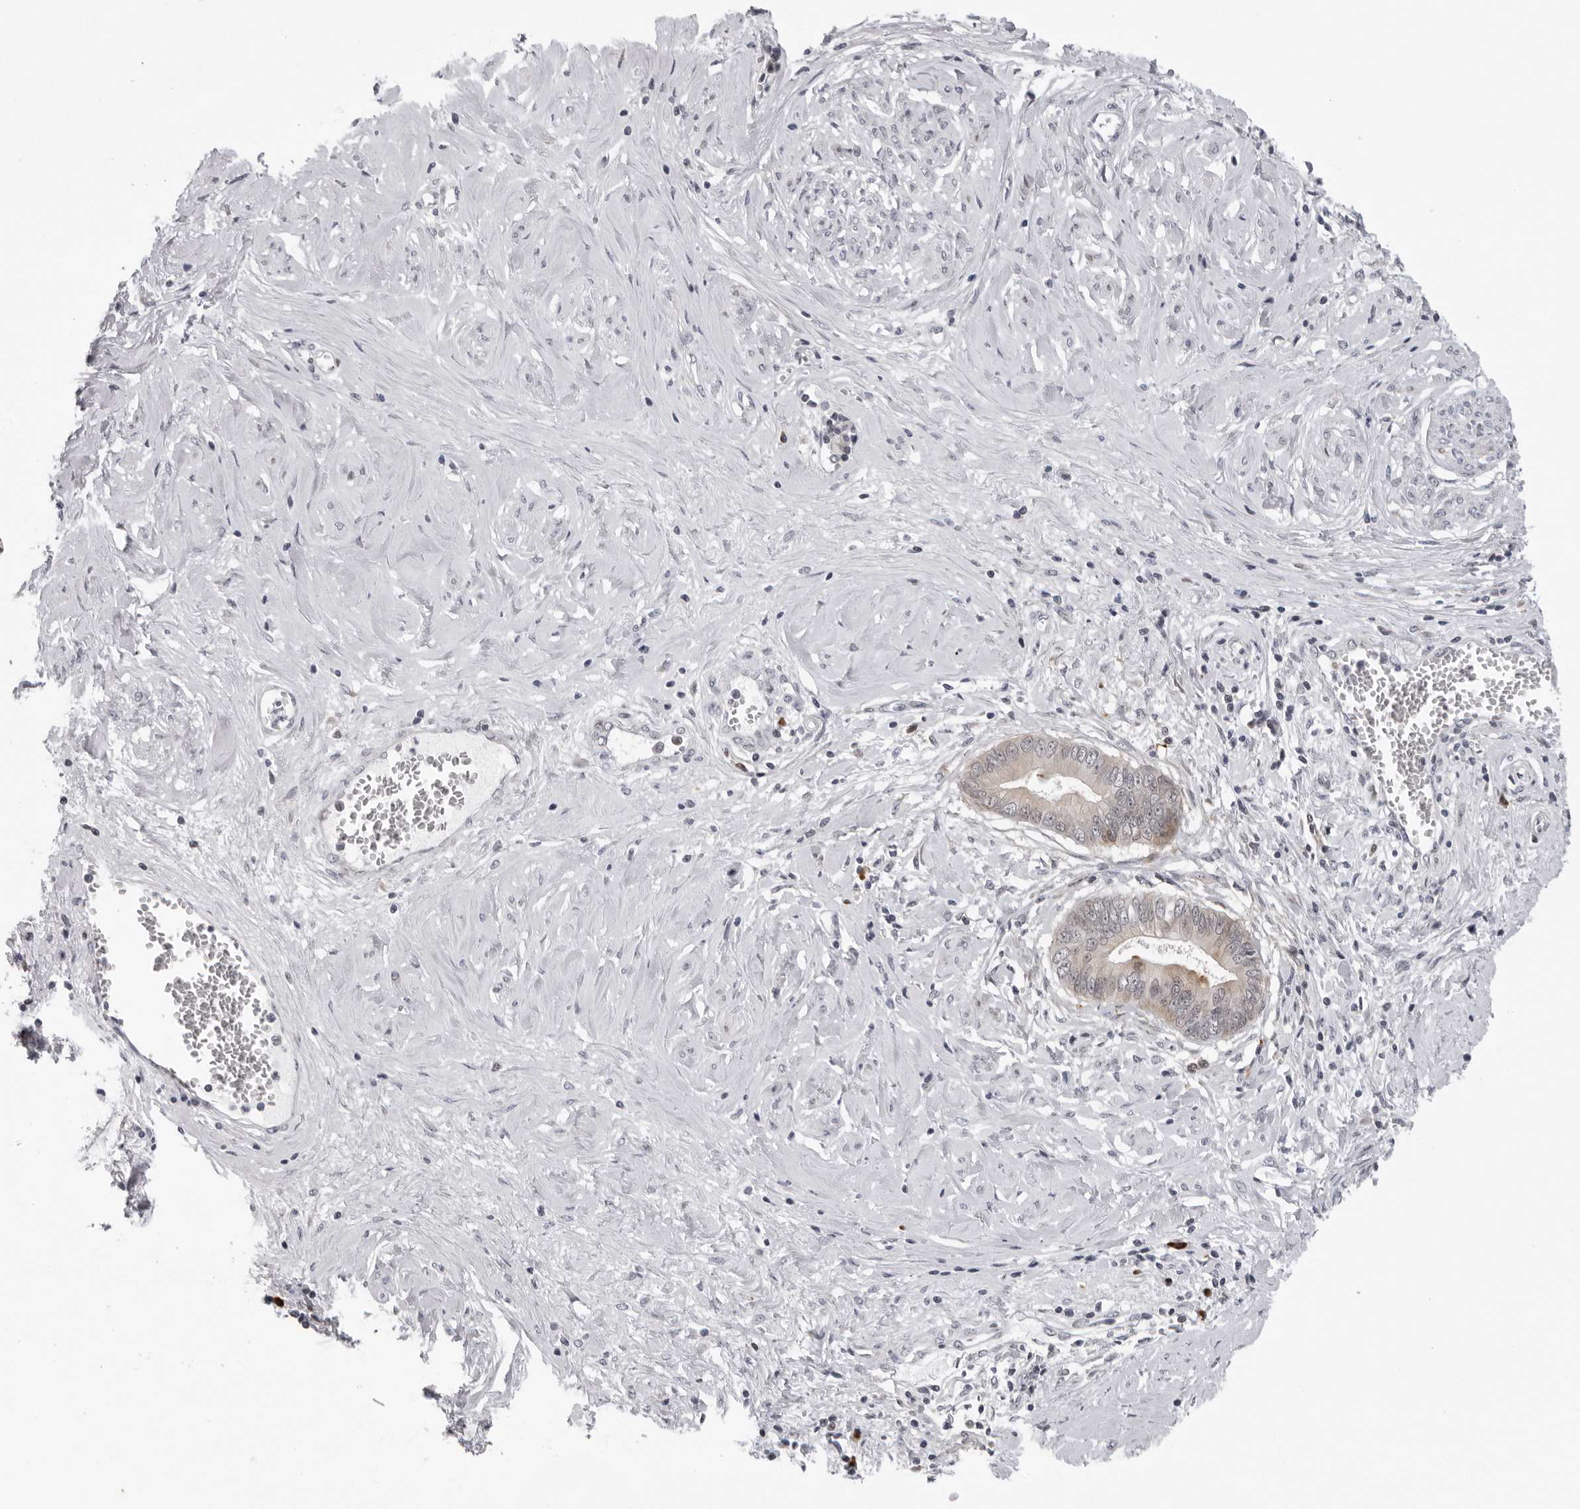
{"staining": {"intensity": "negative", "quantity": "none", "location": "none"}, "tissue": "cervical cancer", "cell_type": "Tumor cells", "image_type": "cancer", "snomed": [{"axis": "morphology", "description": "Adenocarcinoma, NOS"}, {"axis": "topography", "description": "Cervix"}], "caption": "Protein analysis of adenocarcinoma (cervical) reveals no significant staining in tumor cells.", "gene": "PIP4K2C", "patient": {"sex": "female", "age": 44}}